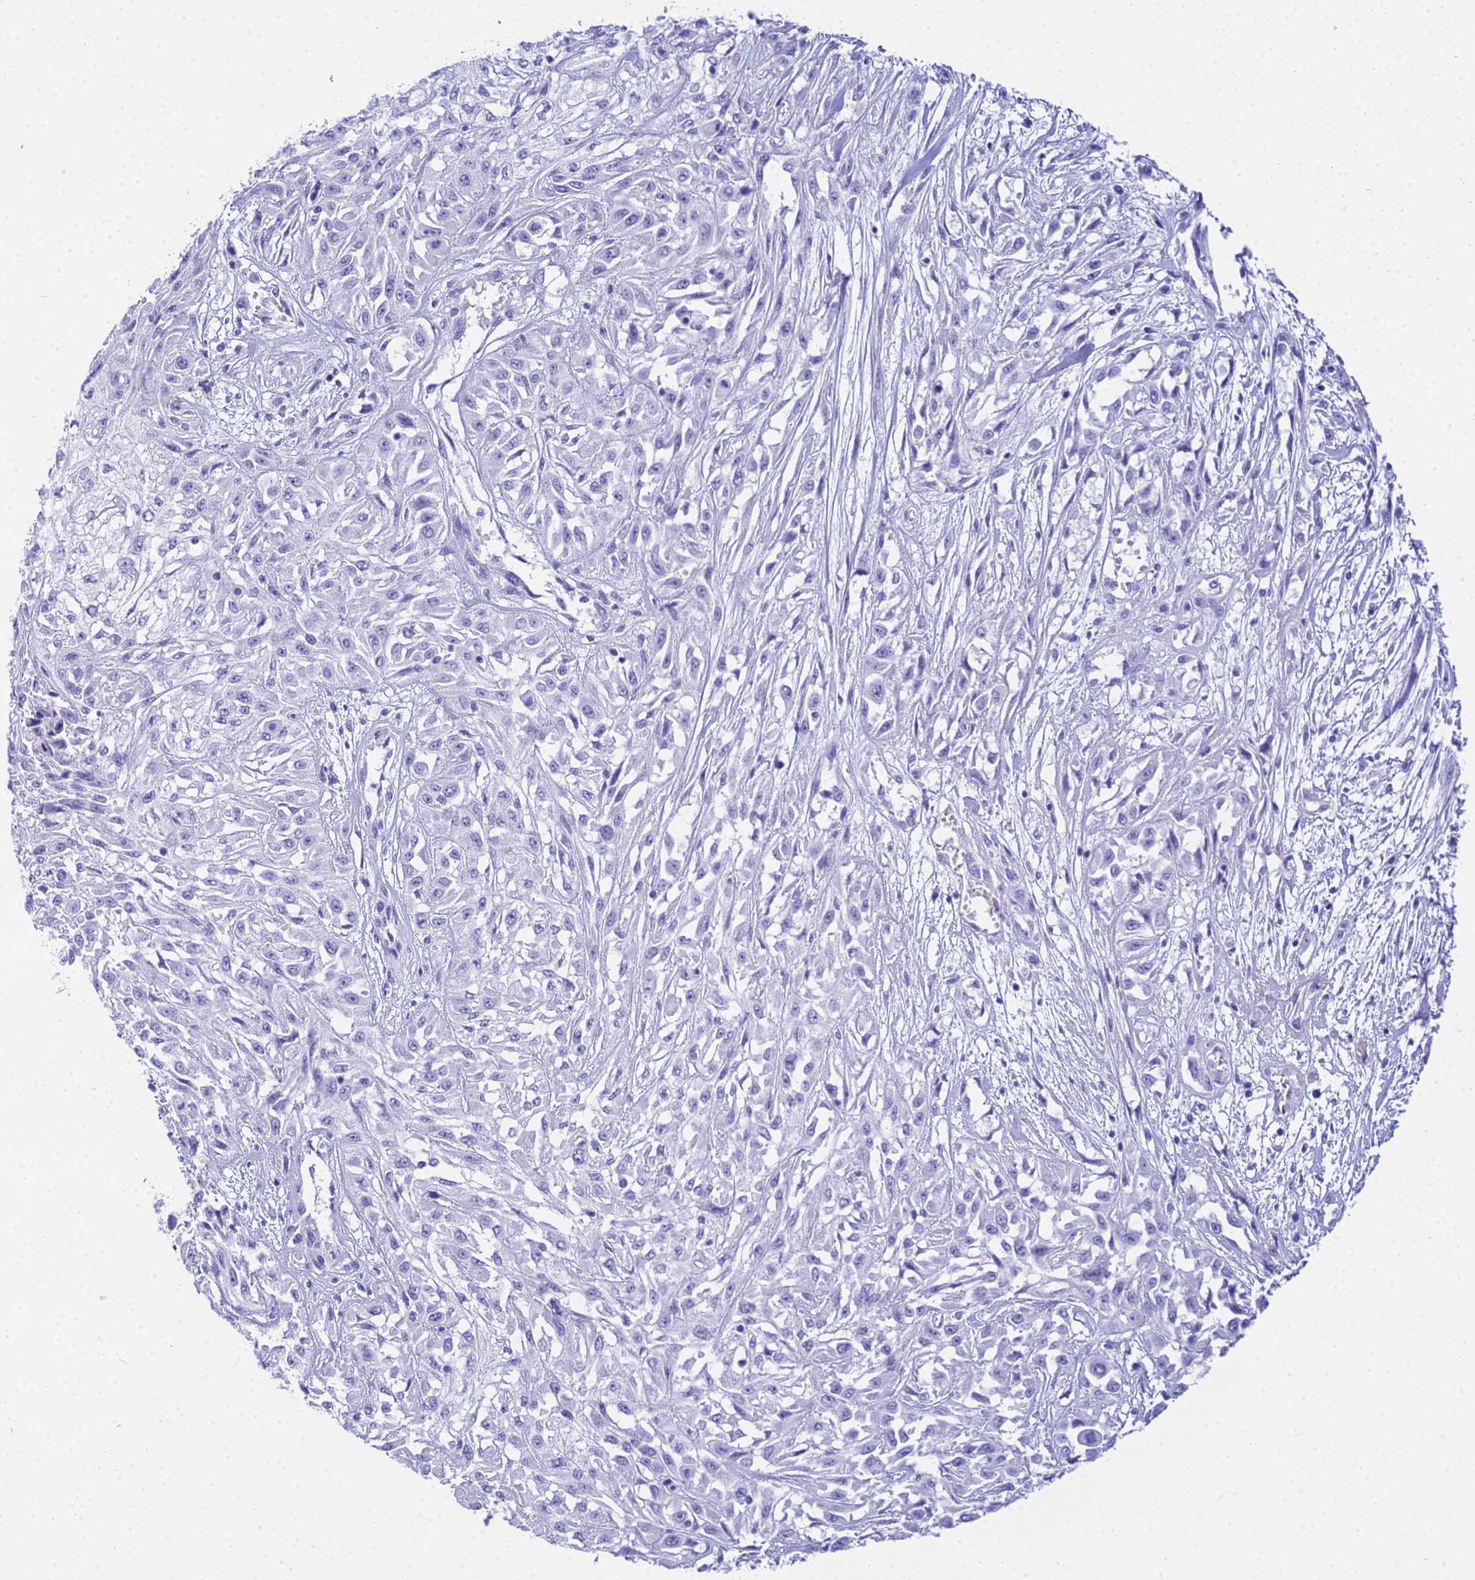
{"staining": {"intensity": "negative", "quantity": "none", "location": "none"}, "tissue": "skin cancer", "cell_type": "Tumor cells", "image_type": "cancer", "snomed": [{"axis": "morphology", "description": "Squamous cell carcinoma, NOS"}, {"axis": "morphology", "description": "Squamous cell carcinoma, metastatic, NOS"}, {"axis": "topography", "description": "Skin"}, {"axis": "topography", "description": "Lymph node"}], "caption": "This is an IHC image of skin cancer (metastatic squamous cell carcinoma). There is no expression in tumor cells.", "gene": "AQP12A", "patient": {"sex": "male", "age": 75}}